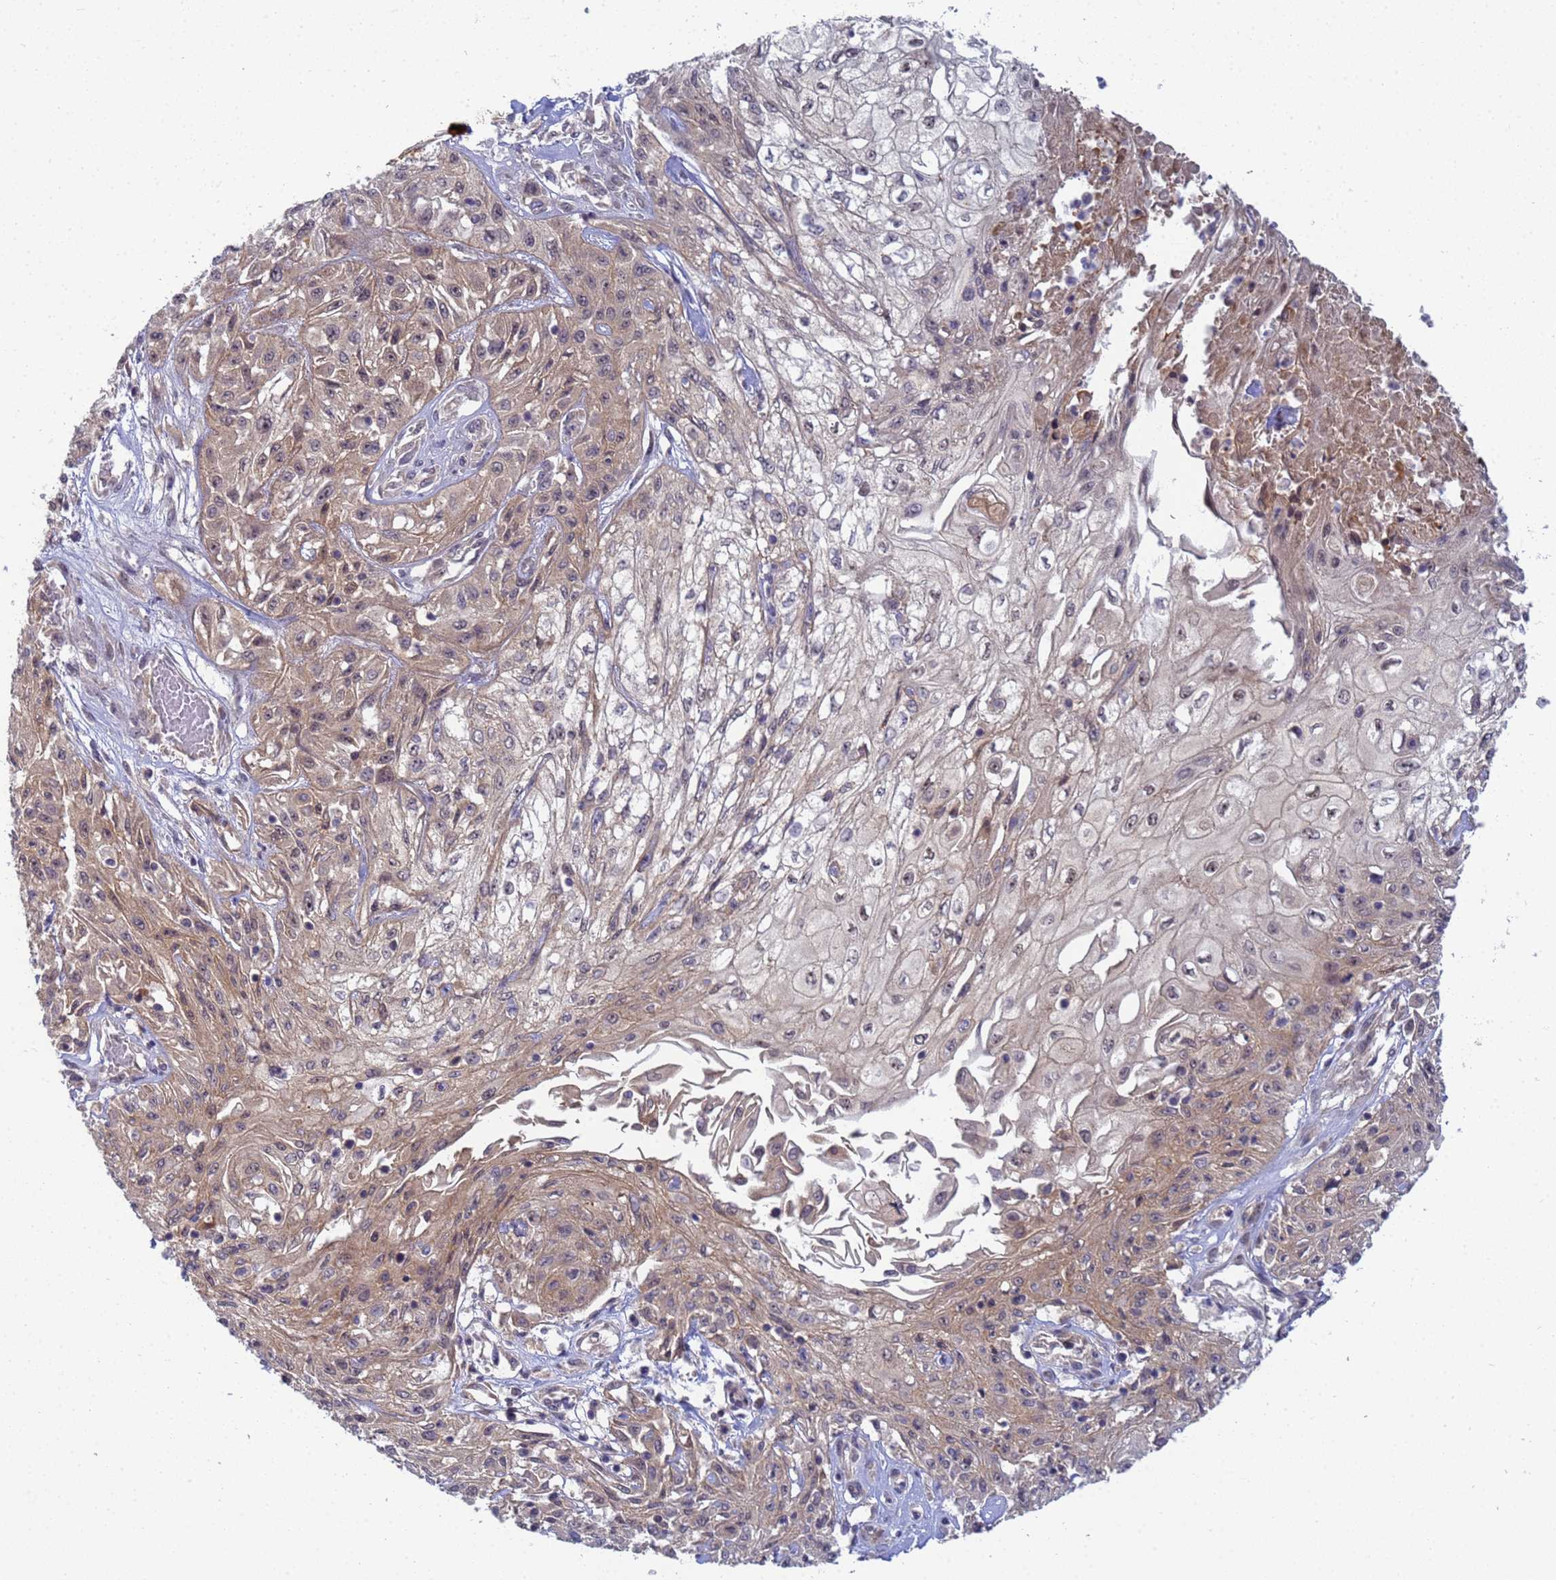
{"staining": {"intensity": "weak", "quantity": ">75%", "location": "cytoplasmic/membranous,nuclear"}, "tissue": "skin cancer", "cell_type": "Tumor cells", "image_type": "cancer", "snomed": [{"axis": "morphology", "description": "Squamous cell carcinoma, NOS"}, {"axis": "morphology", "description": "Squamous cell carcinoma, metastatic, NOS"}, {"axis": "topography", "description": "Skin"}, {"axis": "topography", "description": "Lymph node"}], "caption": "A micrograph of human skin metastatic squamous cell carcinoma stained for a protein displays weak cytoplasmic/membranous and nuclear brown staining in tumor cells.", "gene": "SHARPIN", "patient": {"sex": "male", "age": 75}}